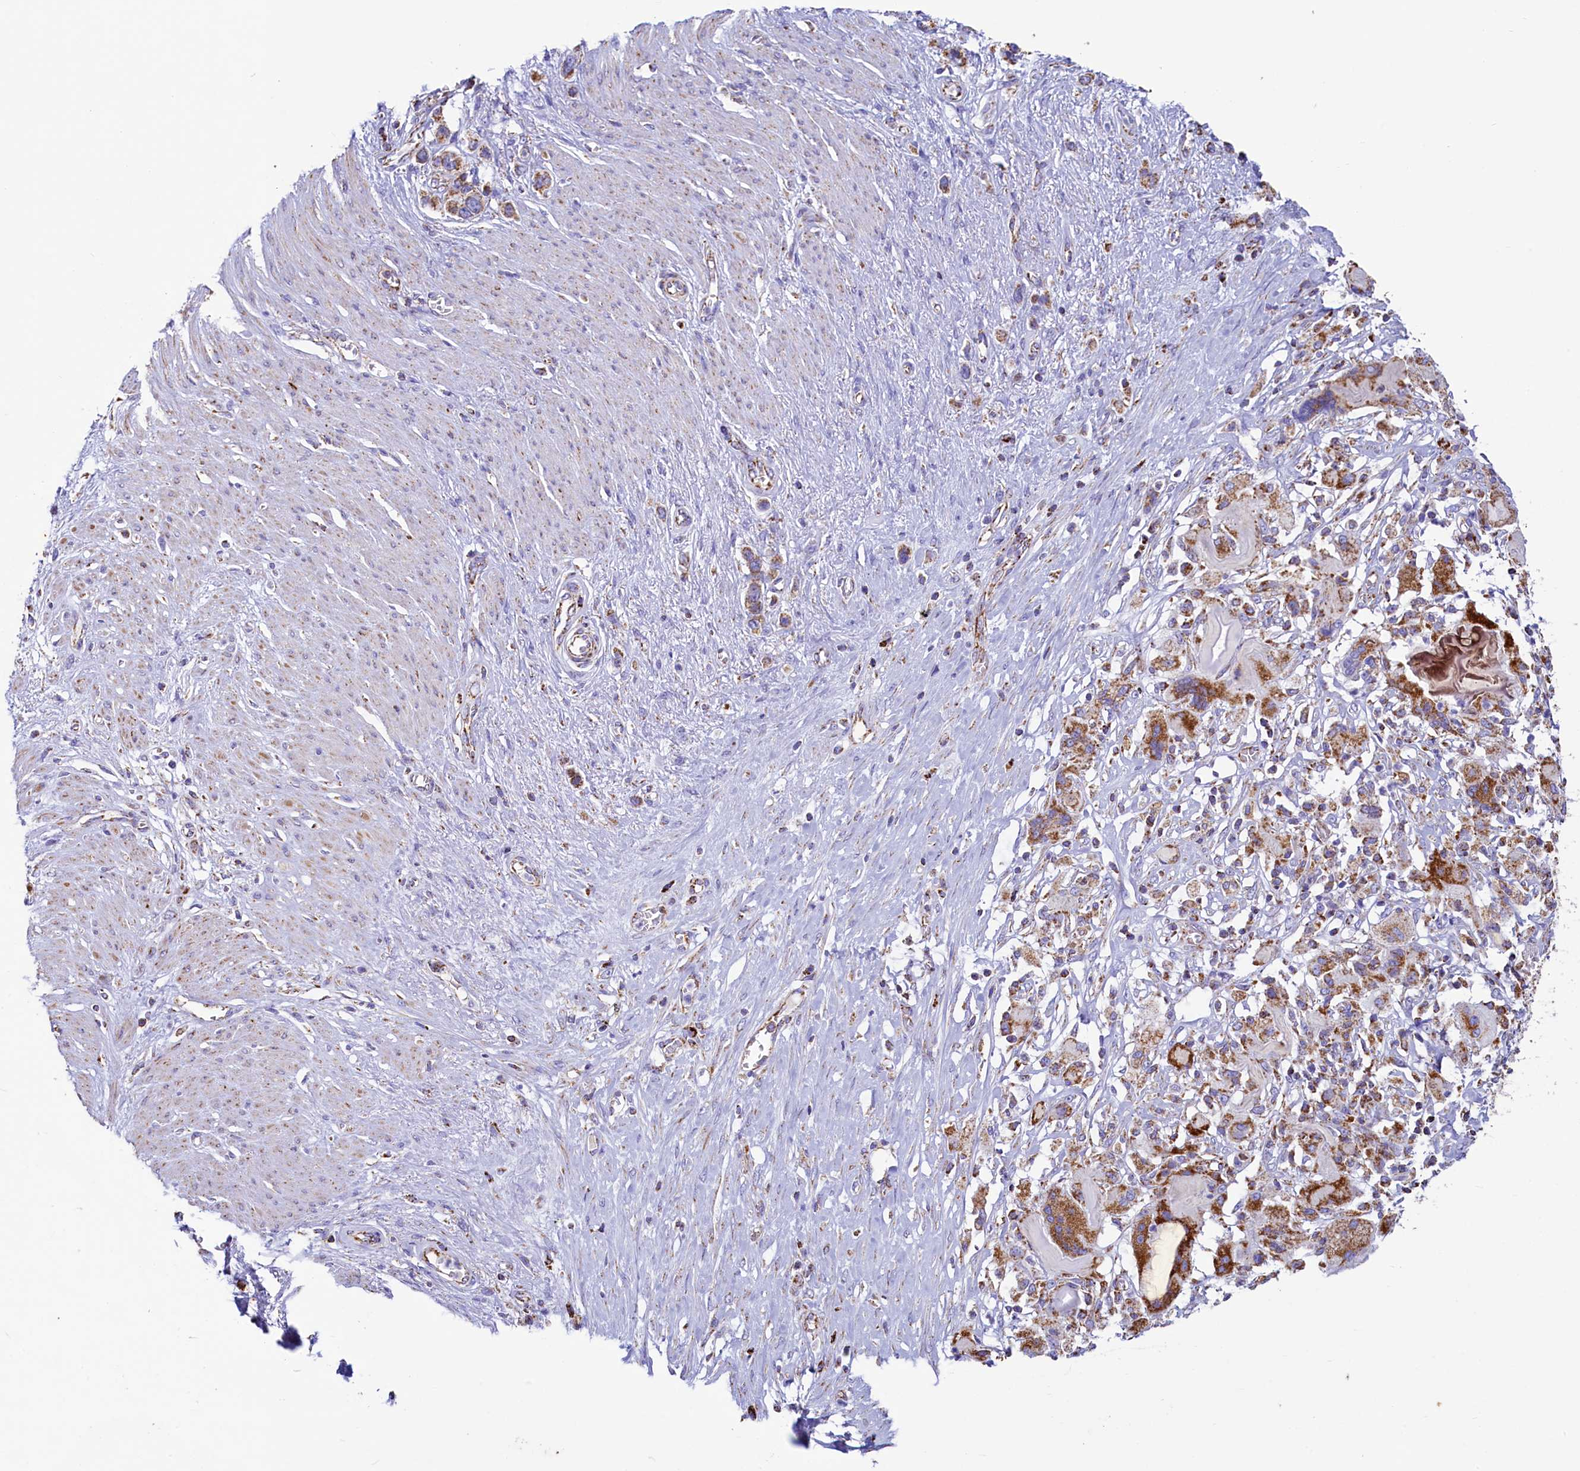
{"staining": {"intensity": "moderate", "quantity": ">75%", "location": "cytoplasmic/membranous"}, "tissue": "stomach cancer", "cell_type": "Tumor cells", "image_type": "cancer", "snomed": [{"axis": "morphology", "description": "Adenocarcinoma, NOS"}, {"axis": "morphology", "description": "Adenocarcinoma, High grade"}, {"axis": "topography", "description": "Stomach, upper"}, {"axis": "topography", "description": "Stomach, lower"}], "caption": "A micrograph showing moderate cytoplasmic/membranous expression in approximately >75% of tumor cells in stomach cancer, as visualized by brown immunohistochemical staining.", "gene": "IDH3A", "patient": {"sex": "female", "age": 65}}